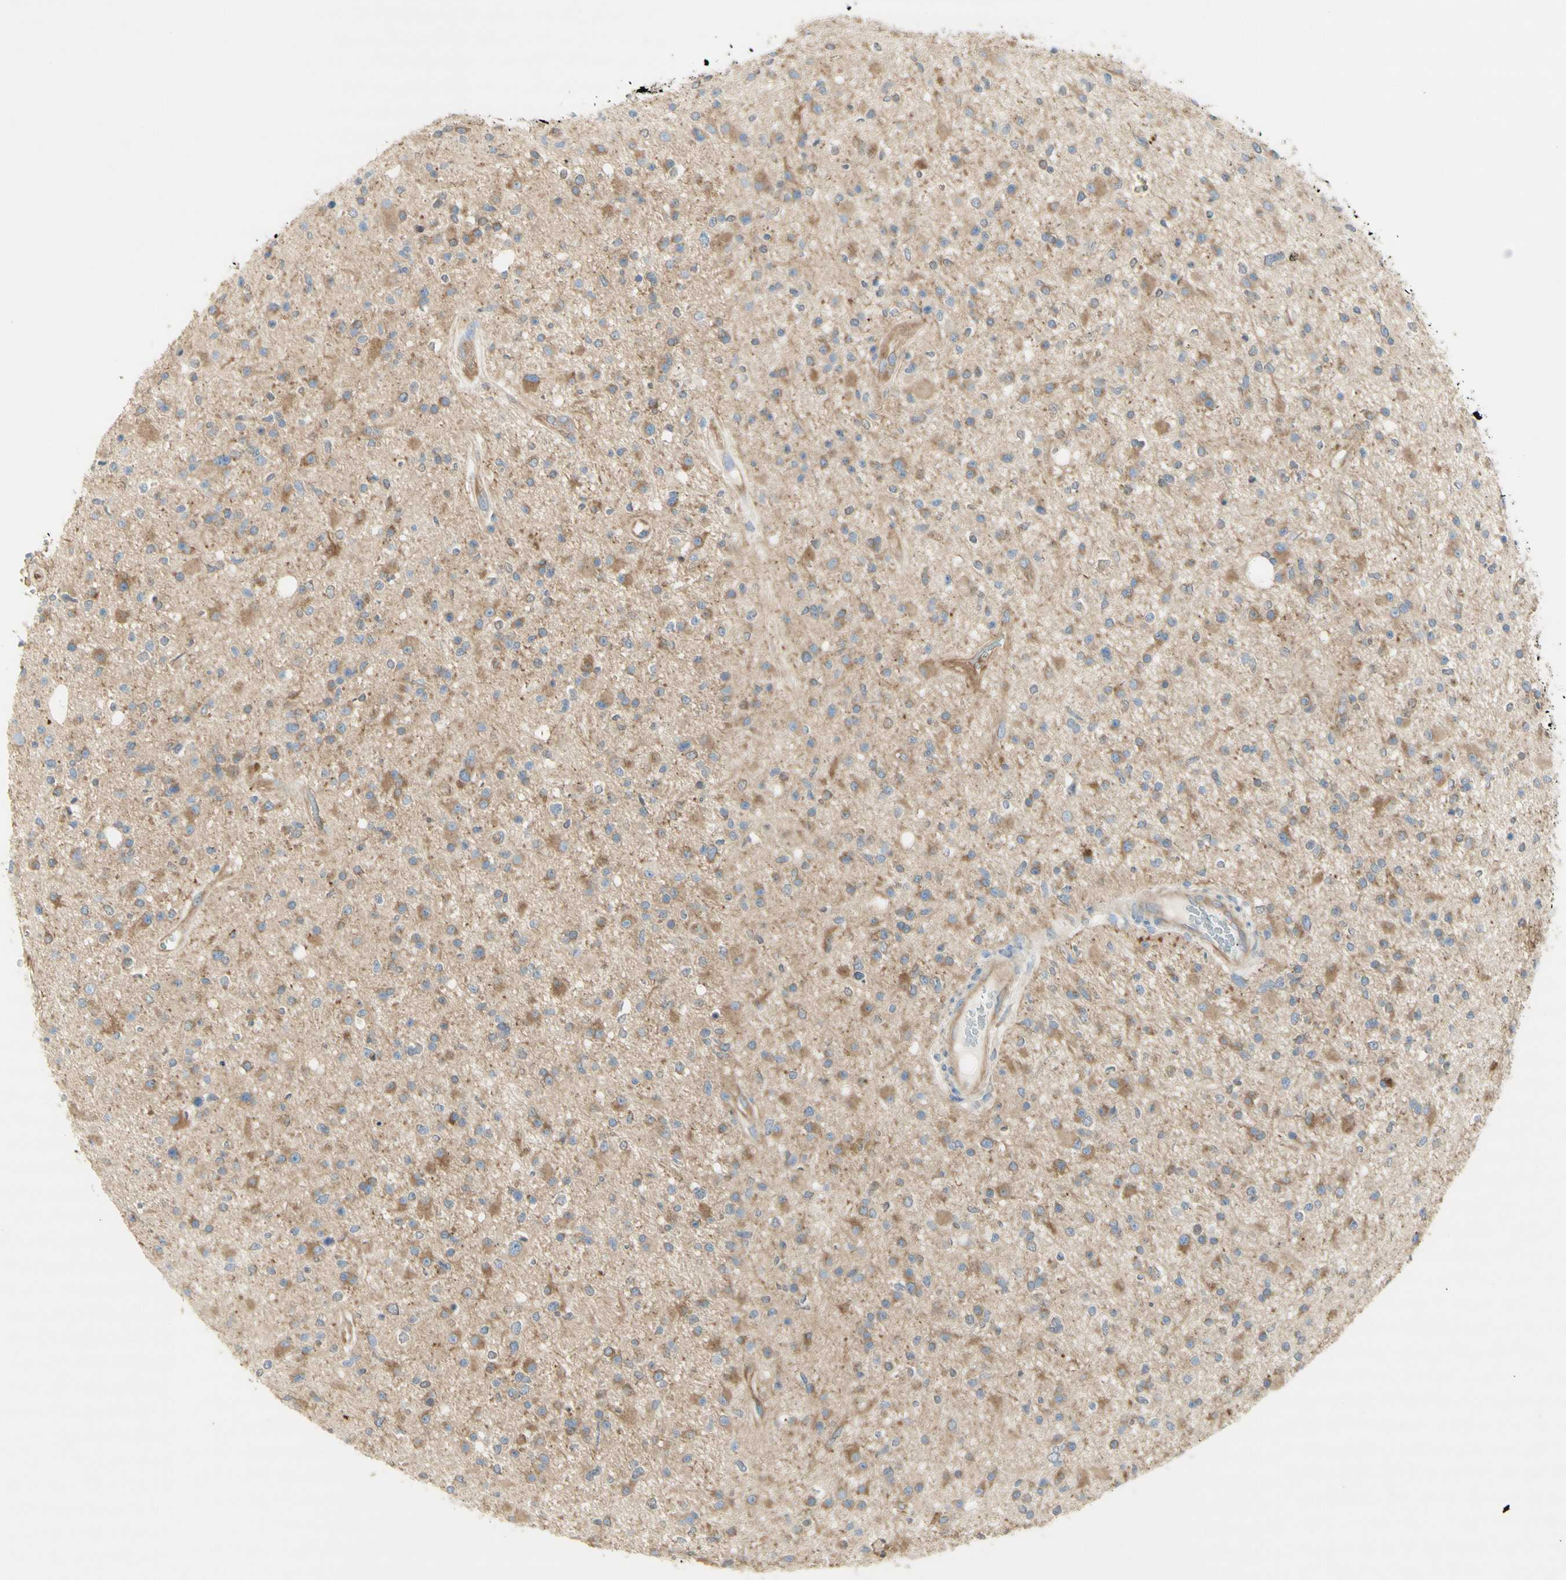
{"staining": {"intensity": "moderate", "quantity": "<25%", "location": "cytoplasmic/membranous"}, "tissue": "glioma", "cell_type": "Tumor cells", "image_type": "cancer", "snomed": [{"axis": "morphology", "description": "Glioma, malignant, High grade"}, {"axis": "topography", "description": "Brain"}], "caption": "Moderate cytoplasmic/membranous protein expression is seen in approximately <25% of tumor cells in malignant high-grade glioma.", "gene": "DYNC1H1", "patient": {"sex": "male", "age": 33}}